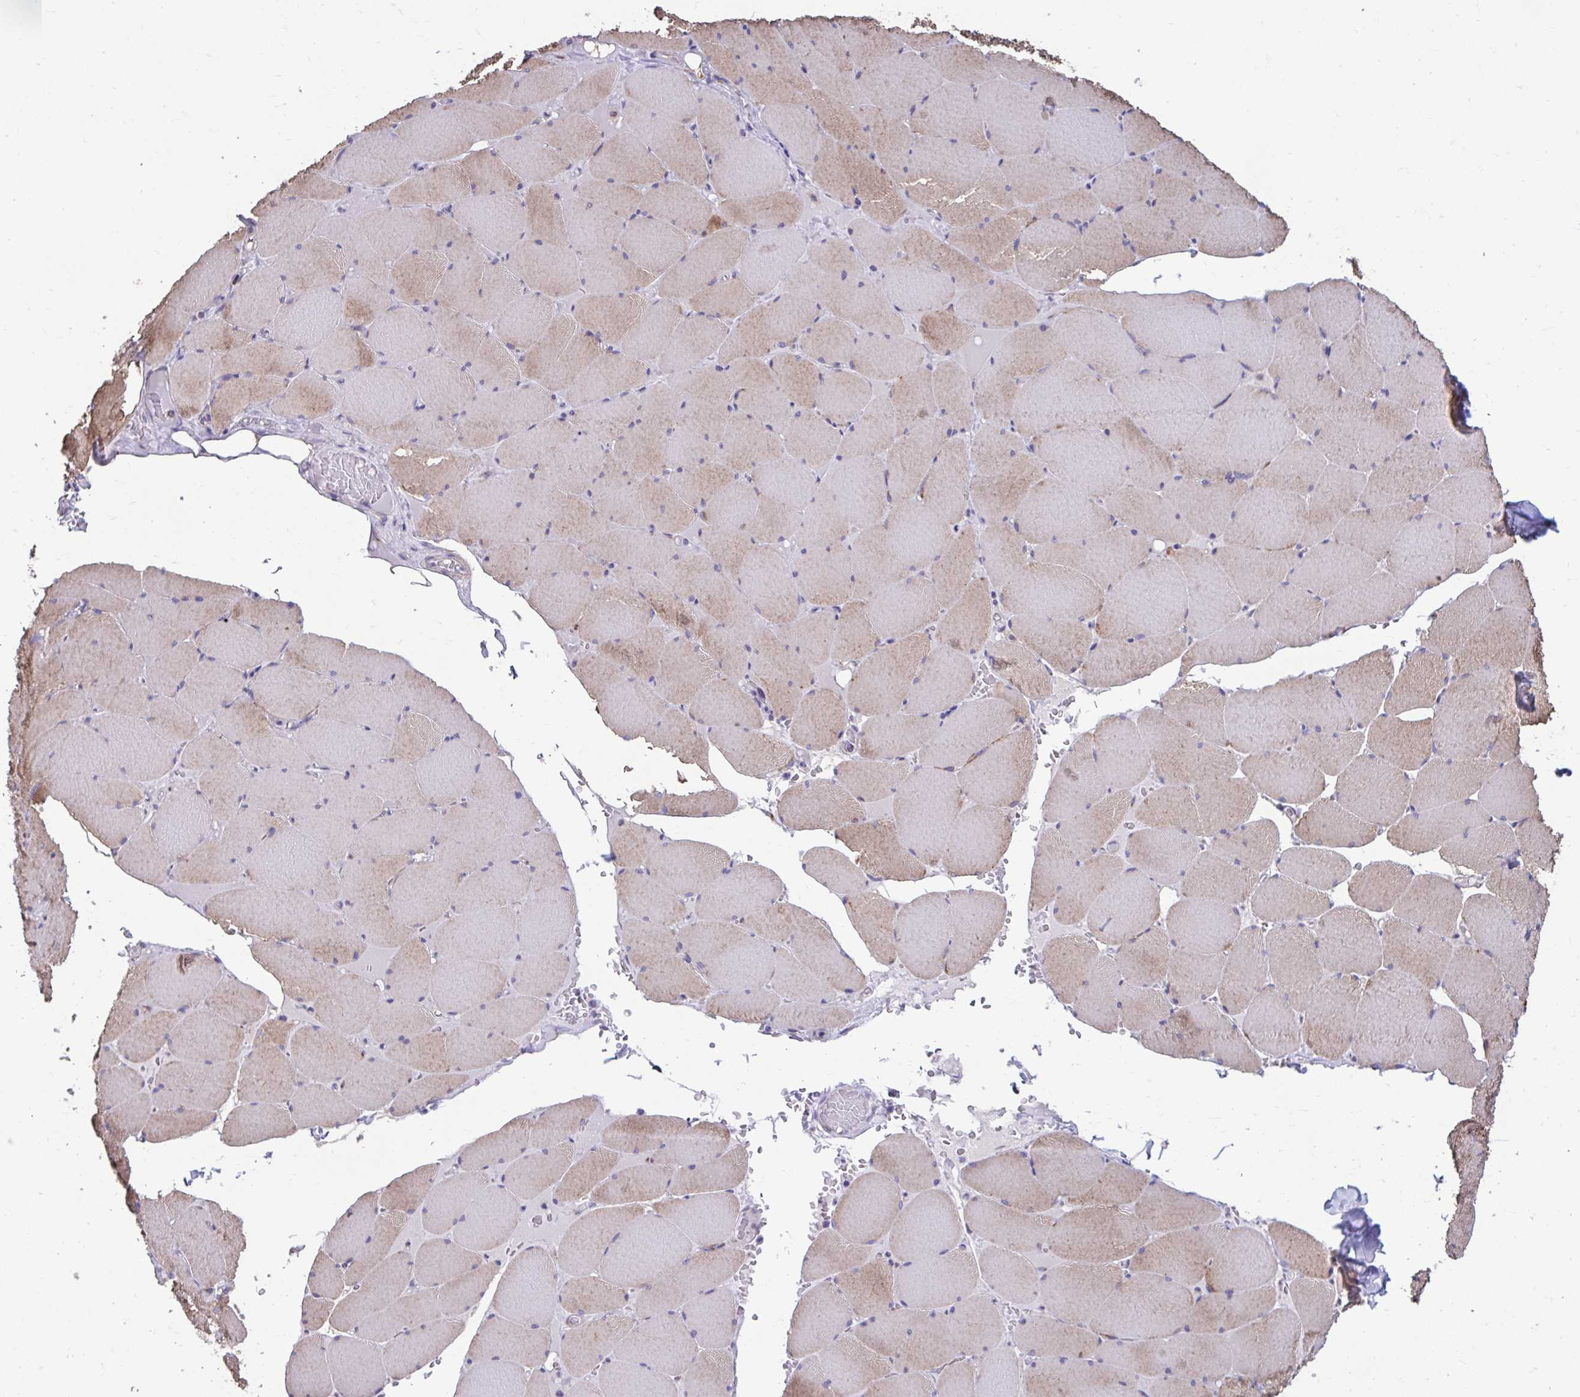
{"staining": {"intensity": "moderate", "quantity": "25%-75%", "location": "cytoplasmic/membranous"}, "tissue": "skeletal muscle", "cell_type": "Myocytes", "image_type": "normal", "snomed": [{"axis": "morphology", "description": "Normal tissue, NOS"}, {"axis": "topography", "description": "Skeletal muscle"}, {"axis": "topography", "description": "Head-Neck"}], "caption": "Moderate cytoplasmic/membranous staining for a protein is seen in about 25%-75% of myocytes of benign skeletal muscle using IHC.", "gene": "LINGO4", "patient": {"sex": "male", "age": 66}}